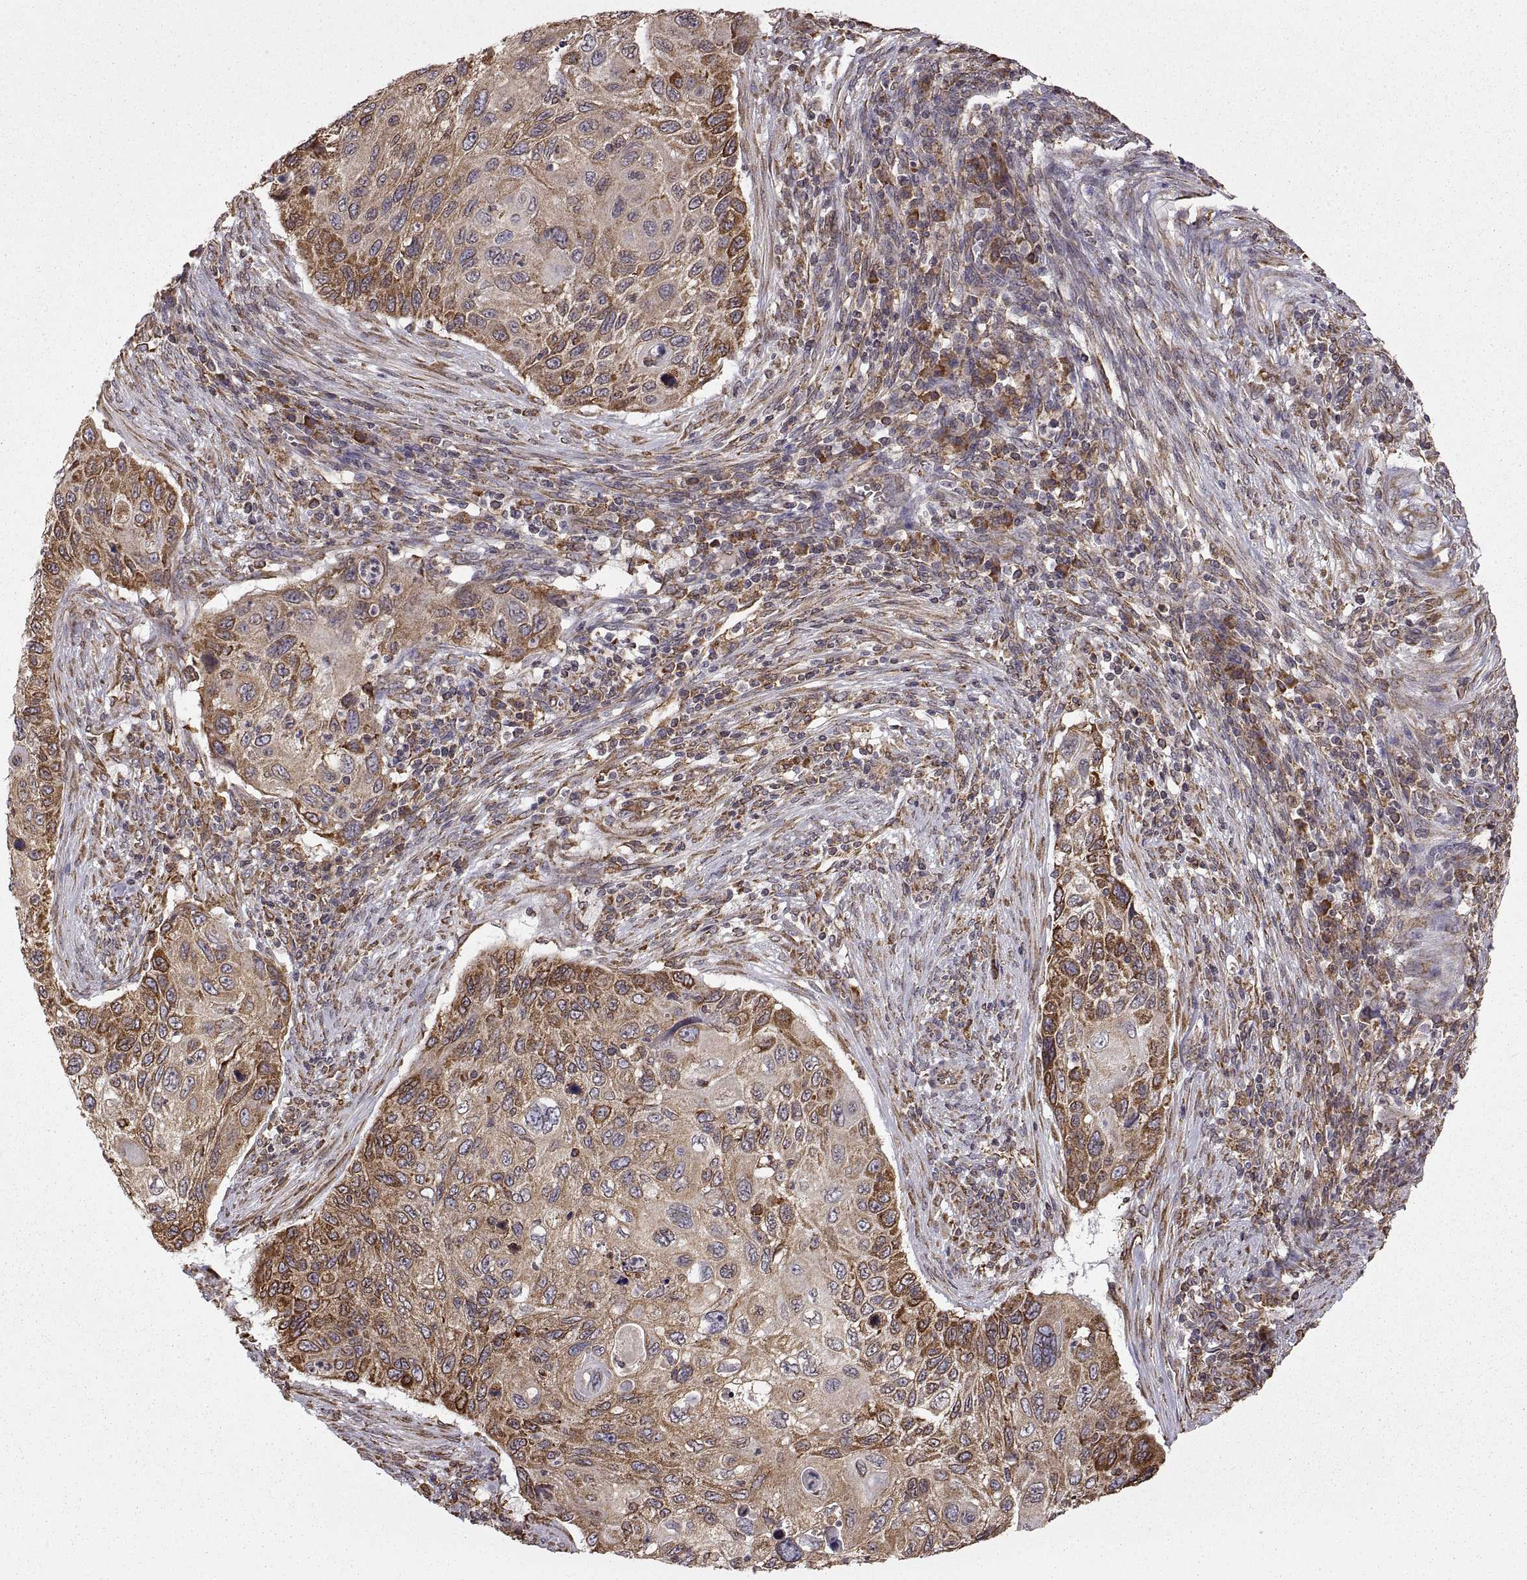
{"staining": {"intensity": "strong", "quantity": "<25%", "location": "cytoplasmic/membranous"}, "tissue": "cervical cancer", "cell_type": "Tumor cells", "image_type": "cancer", "snomed": [{"axis": "morphology", "description": "Squamous cell carcinoma, NOS"}, {"axis": "topography", "description": "Cervix"}], "caption": "Human cervical cancer stained for a protein (brown) shows strong cytoplasmic/membranous positive expression in approximately <25% of tumor cells.", "gene": "PDIA3", "patient": {"sex": "female", "age": 70}}